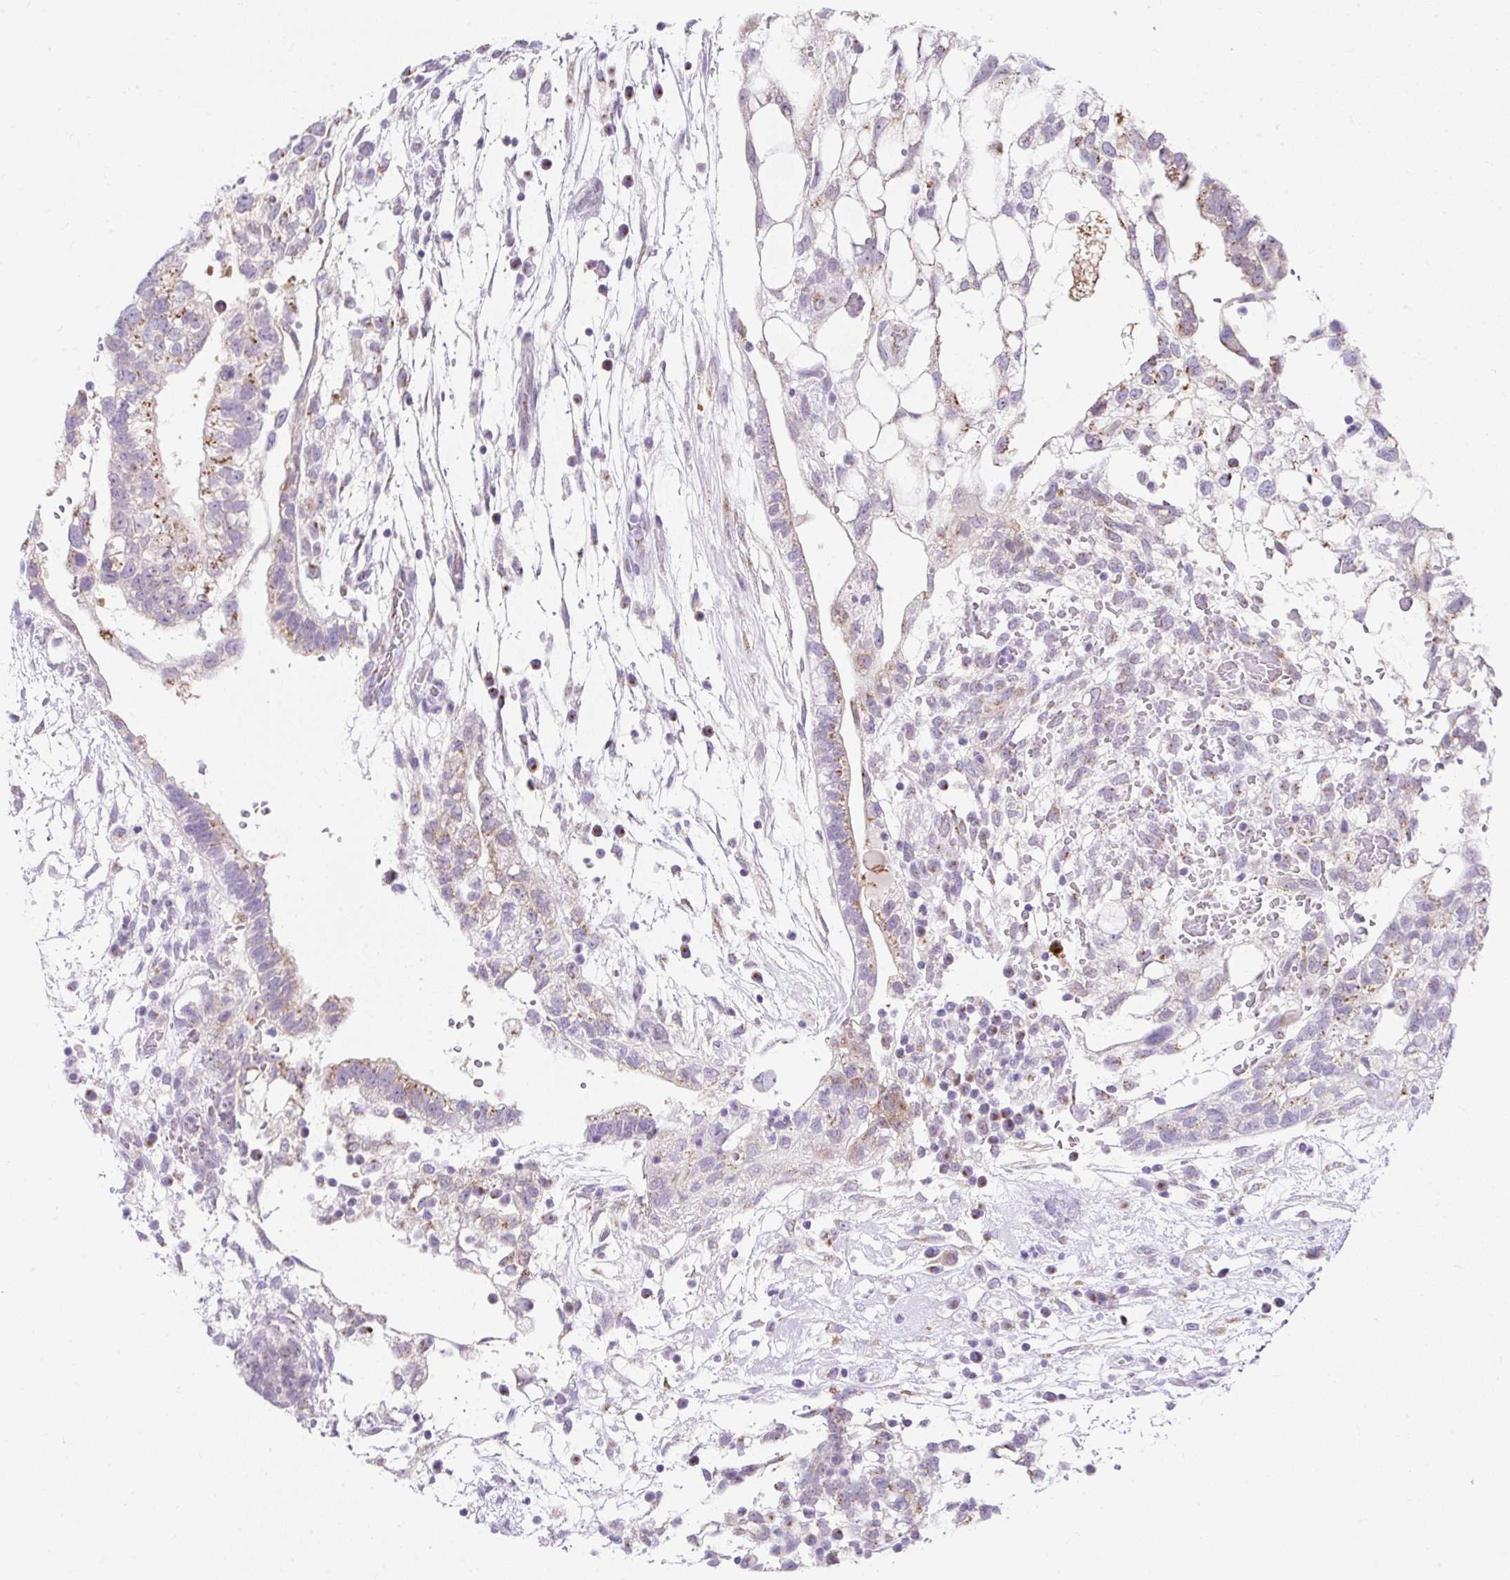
{"staining": {"intensity": "moderate", "quantity": "25%-75%", "location": "cytoplasmic/membranous"}, "tissue": "testis cancer", "cell_type": "Tumor cells", "image_type": "cancer", "snomed": [{"axis": "morphology", "description": "Carcinoma, Embryonal, NOS"}, {"axis": "topography", "description": "Testis"}], "caption": "Moderate cytoplasmic/membranous protein staining is present in about 25%-75% of tumor cells in embryonal carcinoma (testis).", "gene": "GOLGA8A", "patient": {"sex": "male", "age": 32}}